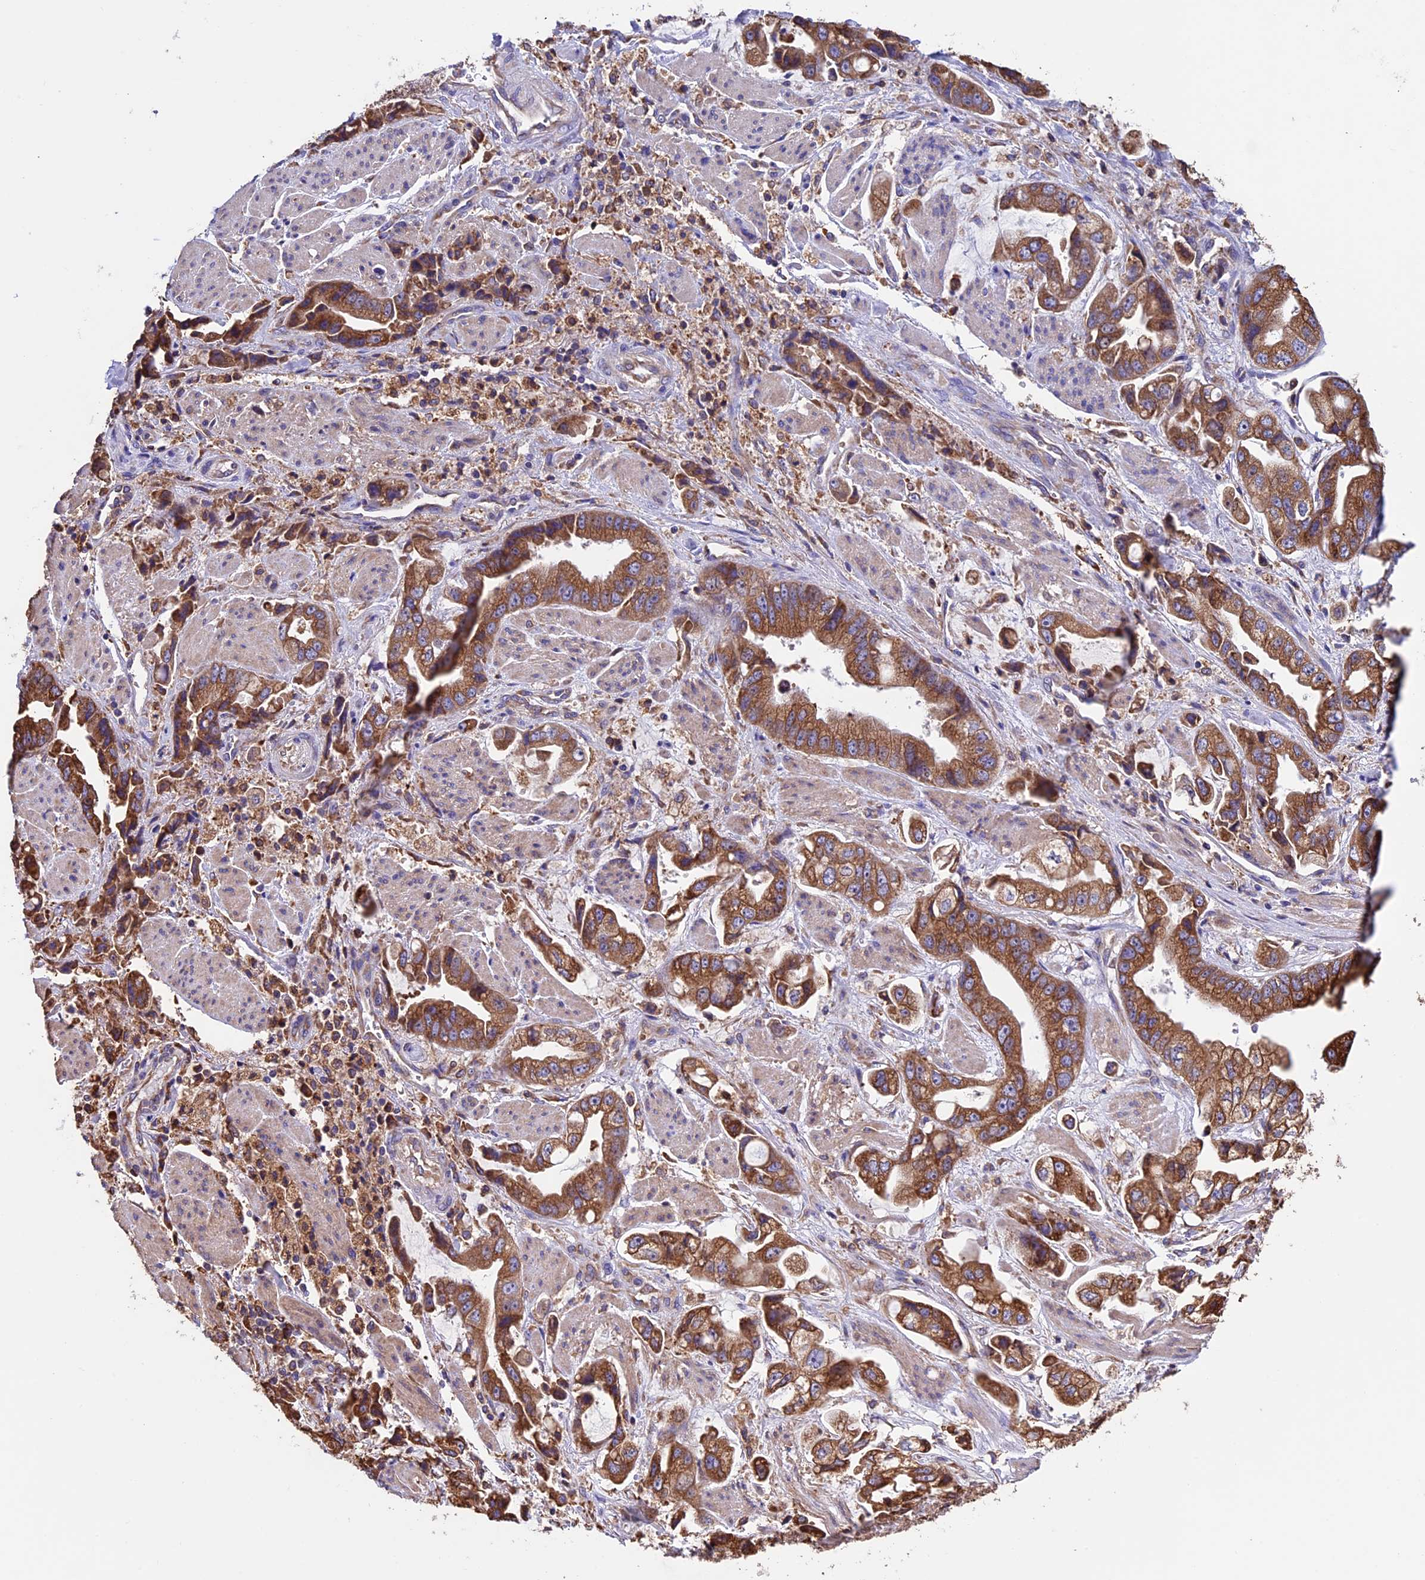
{"staining": {"intensity": "moderate", "quantity": ">75%", "location": "cytoplasmic/membranous"}, "tissue": "stomach cancer", "cell_type": "Tumor cells", "image_type": "cancer", "snomed": [{"axis": "morphology", "description": "Adenocarcinoma, NOS"}, {"axis": "topography", "description": "Stomach"}], "caption": "Immunohistochemistry (IHC) (DAB) staining of stomach cancer shows moderate cytoplasmic/membranous protein staining in about >75% of tumor cells.", "gene": "BTBD3", "patient": {"sex": "male", "age": 62}}